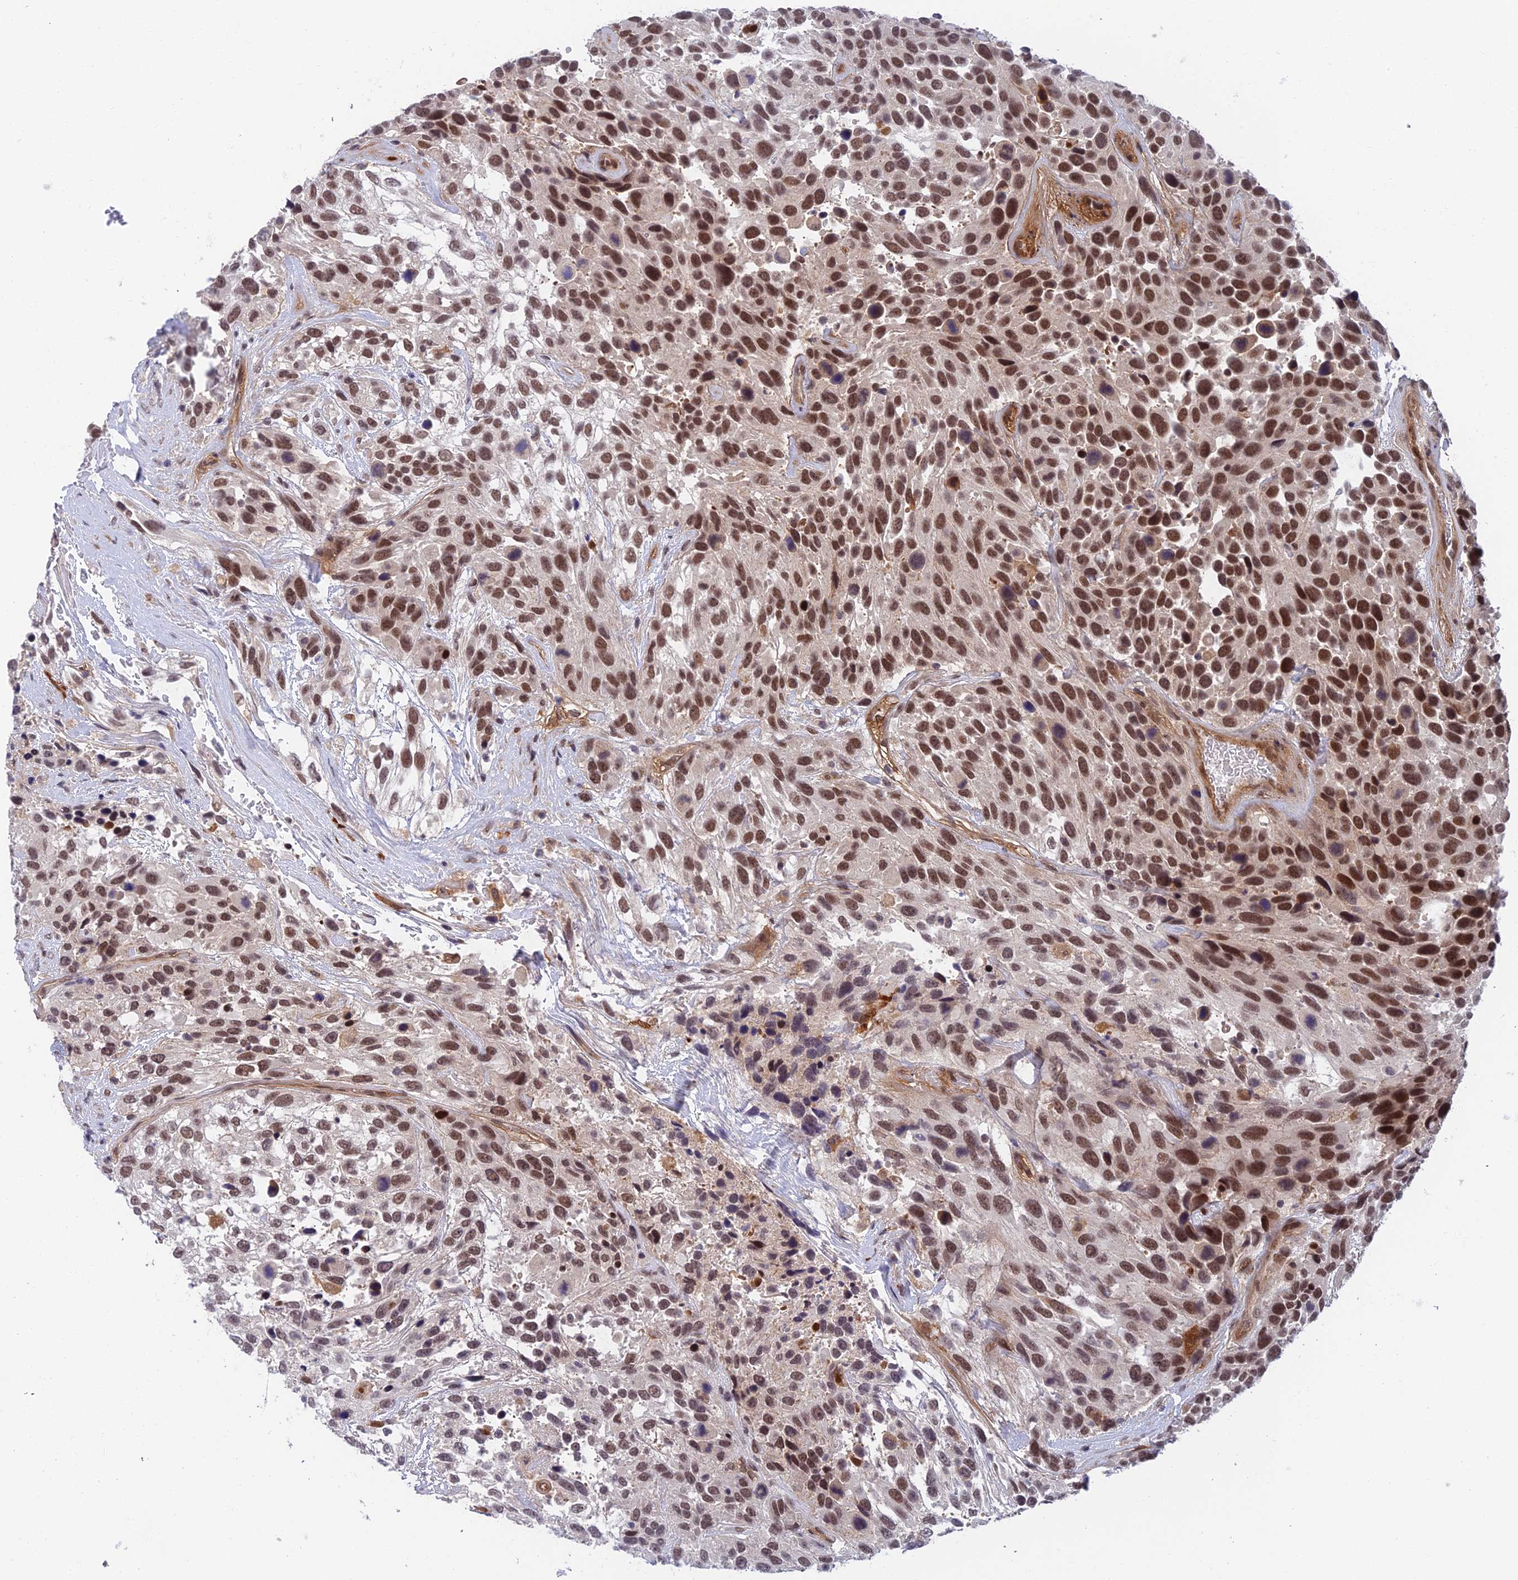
{"staining": {"intensity": "strong", "quantity": ">75%", "location": "nuclear"}, "tissue": "urothelial cancer", "cell_type": "Tumor cells", "image_type": "cancer", "snomed": [{"axis": "morphology", "description": "Urothelial carcinoma, High grade"}, {"axis": "topography", "description": "Urinary bladder"}], "caption": "Tumor cells exhibit strong nuclear positivity in approximately >75% of cells in urothelial cancer.", "gene": "NSMCE1", "patient": {"sex": "female", "age": 70}}